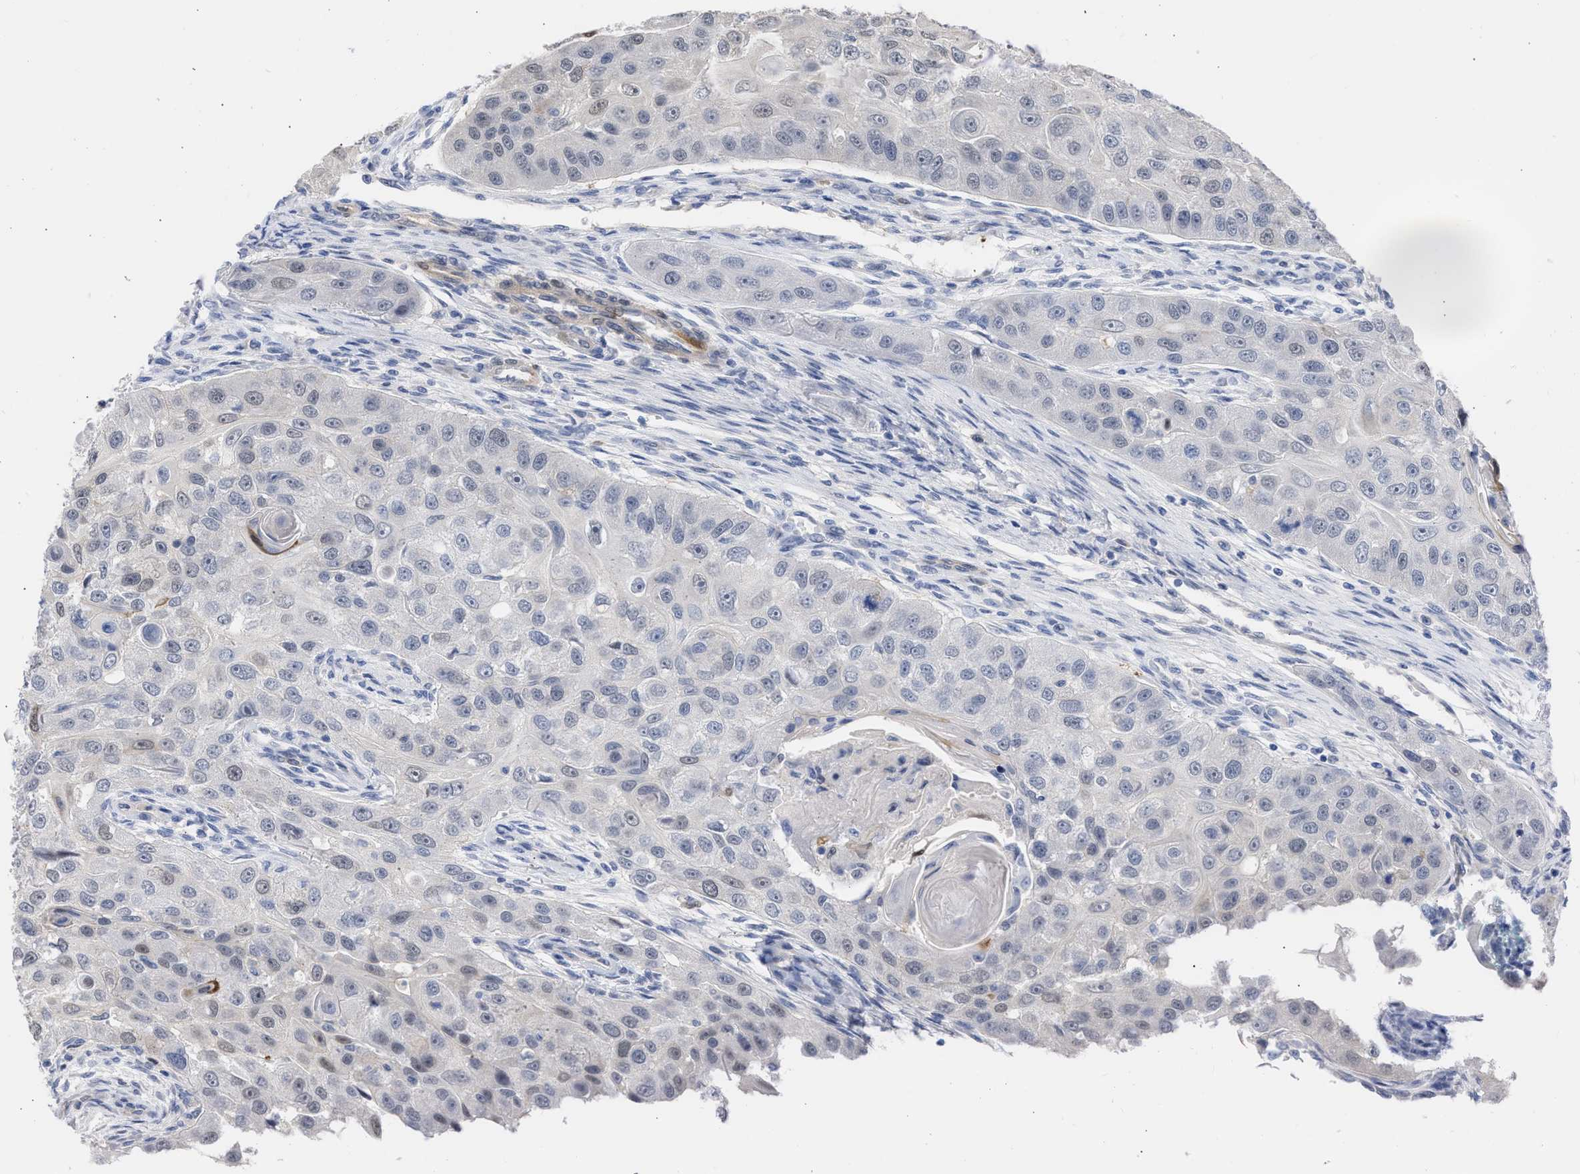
{"staining": {"intensity": "negative", "quantity": "none", "location": "none"}, "tissue": "head and neck cancer", "cell_type": "Tumor cells", "image_type": "cancer", "snomed": [{"axis": "morphology", "description": "Normal tissue, NOS"}, {"axis": "morphology", "description": "Squamous cell carcinoma, NOS"}, {"axis": "topography", "description": "Skeletal muscle"}, {"axis": "topography", "description": "Head-Neck"}], "caption": "The IHC image has no significant staining in tumor cells of squamous cell carcinoma (head and neck) tissue. The staining is performed using DAB (3,3'-diaminobenzidine) brown chromogen with nuclei counter-stained in using hematoxylin.", "gene": "THRA", "patient": {"sex": "male", "age": 51}}